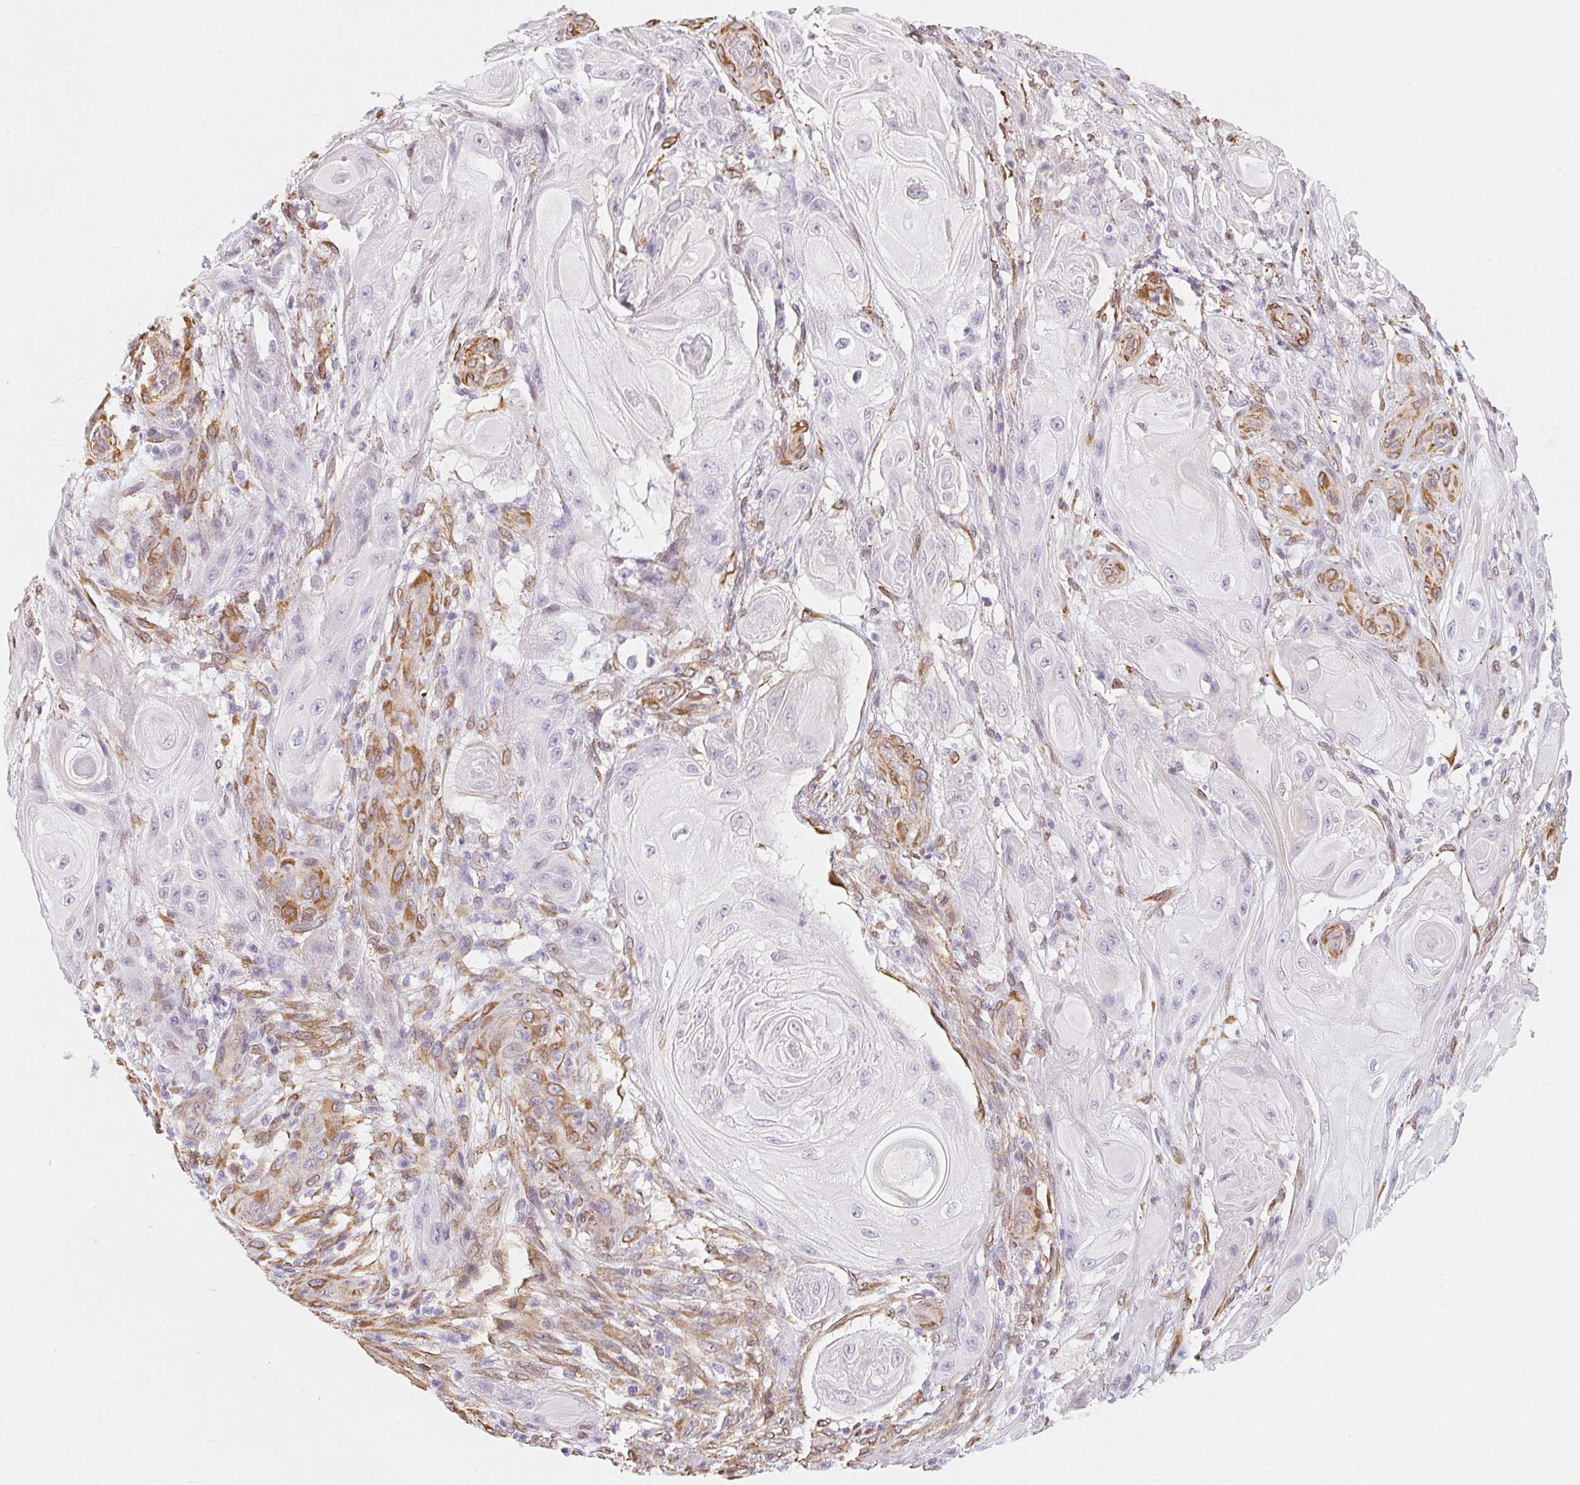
{"staining": {"intensity": "negative", "quantity": "none", "location": "none"}, "tissue": "skin cancer", "cell_type": "Tumor cells", "image_type": "cancer", "snomed": [{"axis": "morphology", "description": "Squamous cell carcinoma, NOS"}, {"axis": "topography", "description": "Skin"}], "caption": "A histopathology image of skin cancer (squamous cell carcinoma) stained for a protein displays no brown staining in tumor cells.", "gene": "RSBN1", "patient": {"sex": "male", "age": 62}}